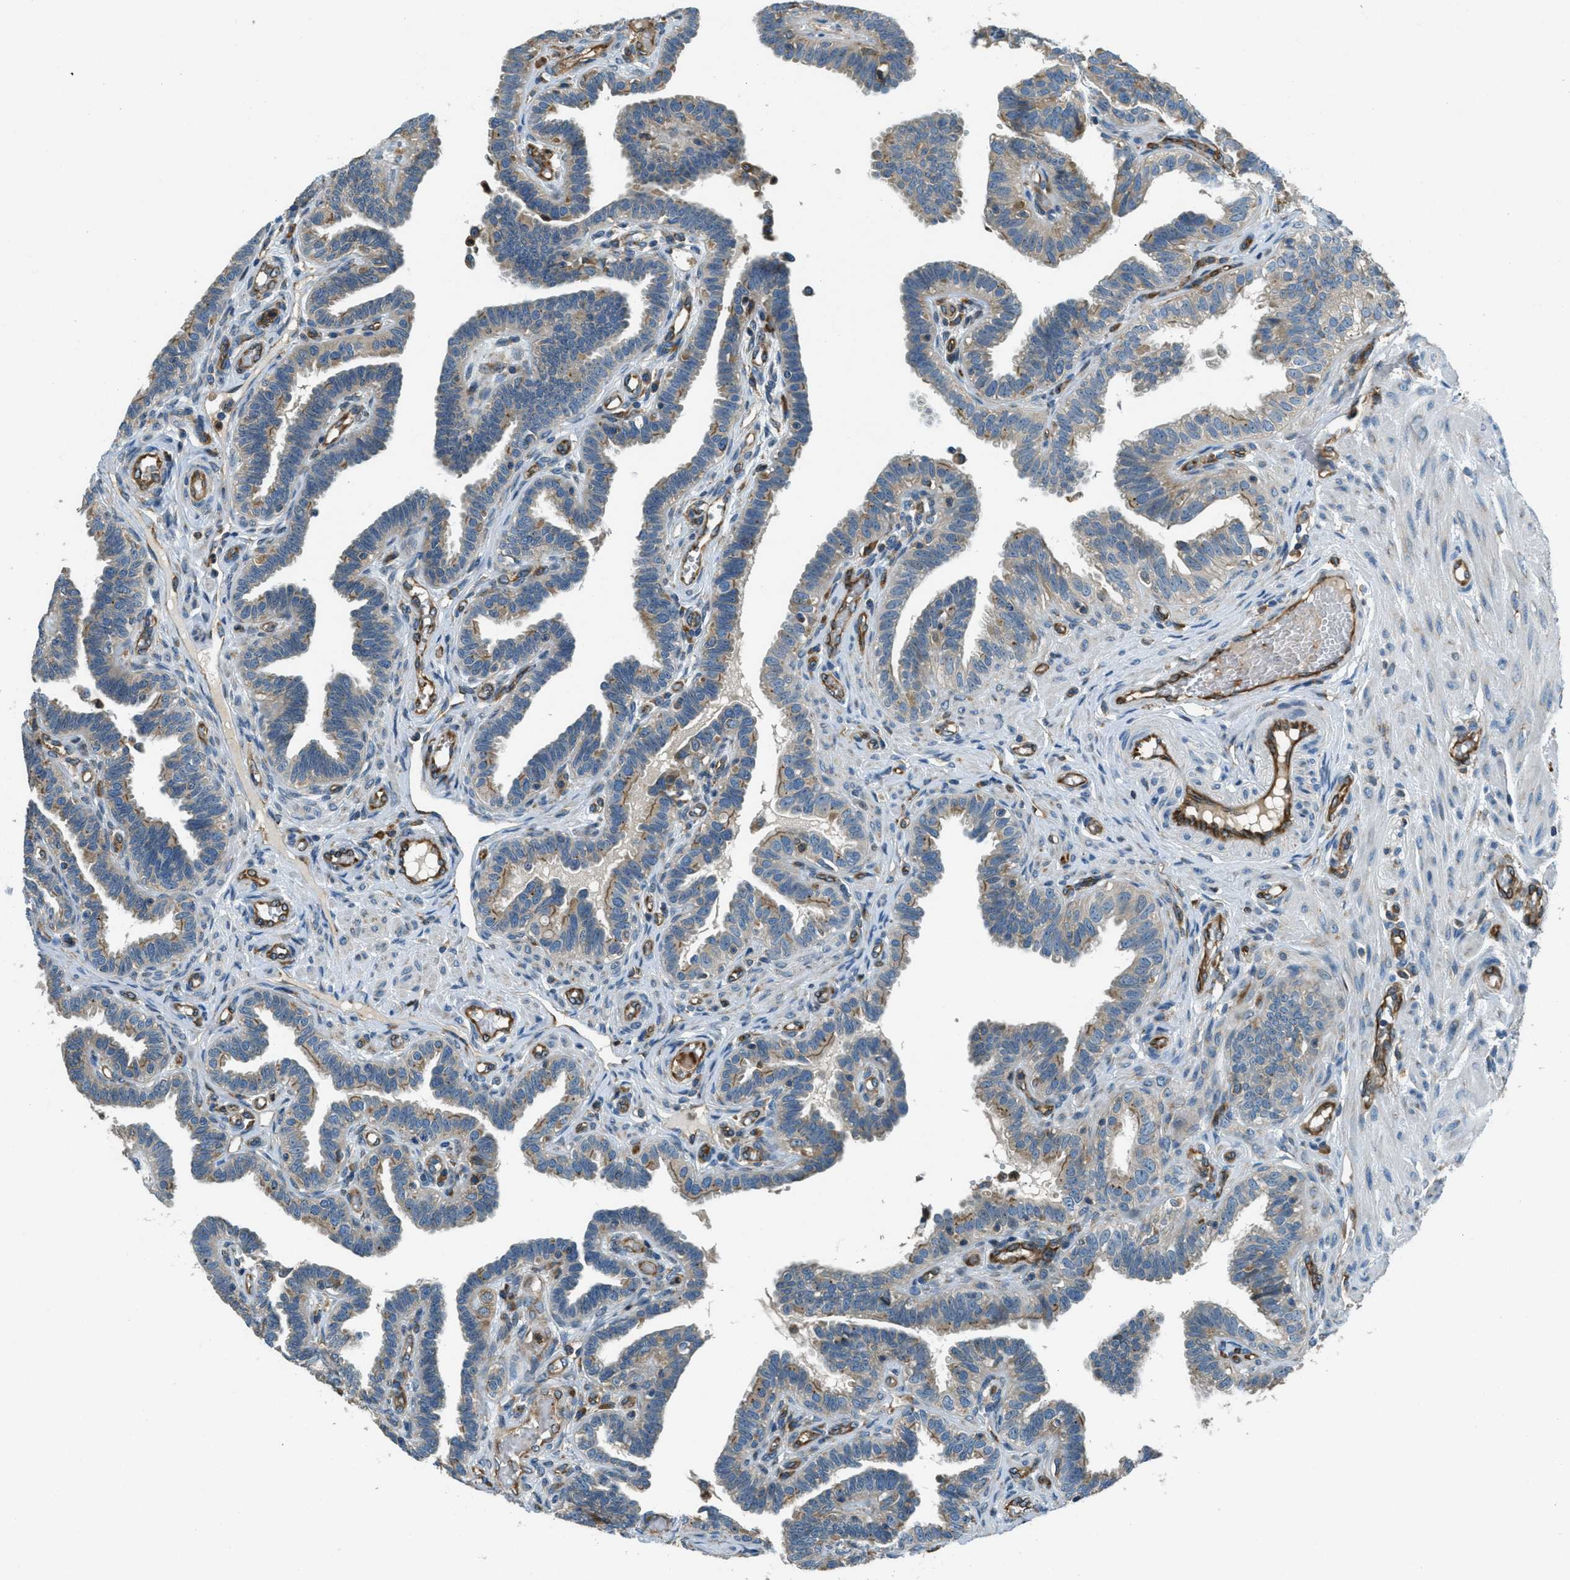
{"staining": {"intensity": "weak", "quantity": "25%-75%", "location": "cytoplasmic/membranous"}, "tissue": "fallopian tube", "cell_type": "Glandular cells", "image_type": "normal", "snomed": [{"axis": "morphology", "description": "Normal tissue, NOS"}, {"axis": "topography", "description": "Fallopian tube"}, {"axis": "topography", "description": "Placenta"}], "caption": "Immunohistochemical staining of unremarkable human fallopian tube exhibits 25%-75% levels of weak cytoplasmic/membranous protein expression in approximately 25%-75% of glandular cells. The staining is performed using DAB brown chromogen to label protein expression. The nuclei are counter-stained blue using hematoxylin.", "gene": "GIMAP8", "patient": {"sex": "female", "age": 34}}